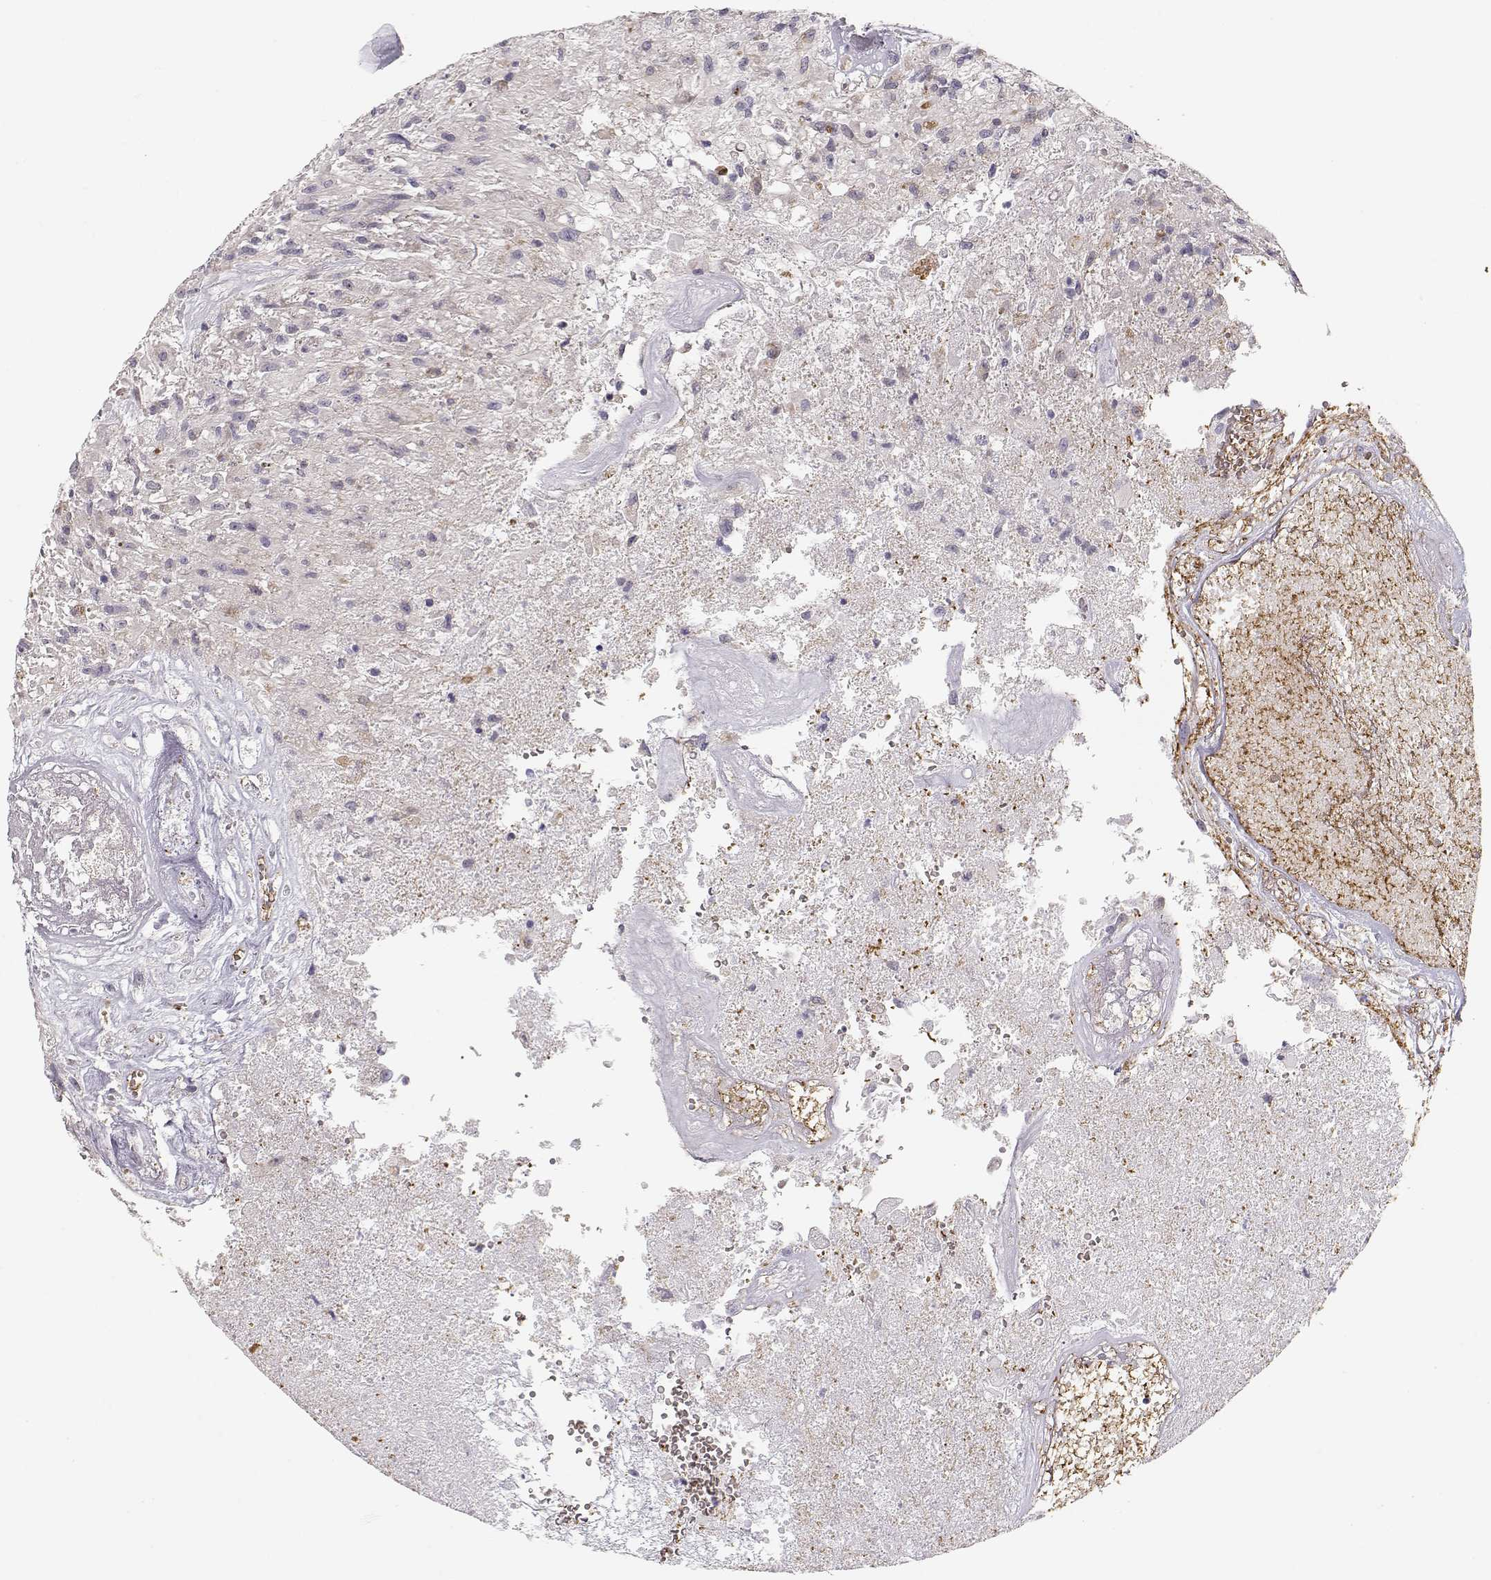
{"staining": {"intensity": "negative", "quantity": "none", "location": "none"}, "tissue": "glioma", "cell_type": "Tumor cells", "image_type": "cancer", "snomed": [{"axis": "morphology", "description": "Glioma, malignant, High grade"}, {"axis": "topography", "description": "Brain"}], "caption": "There is no significant expression in tumor cells of glioma.", "gene": "TTC26", "patient": {"sex": "male", "age": 56}}